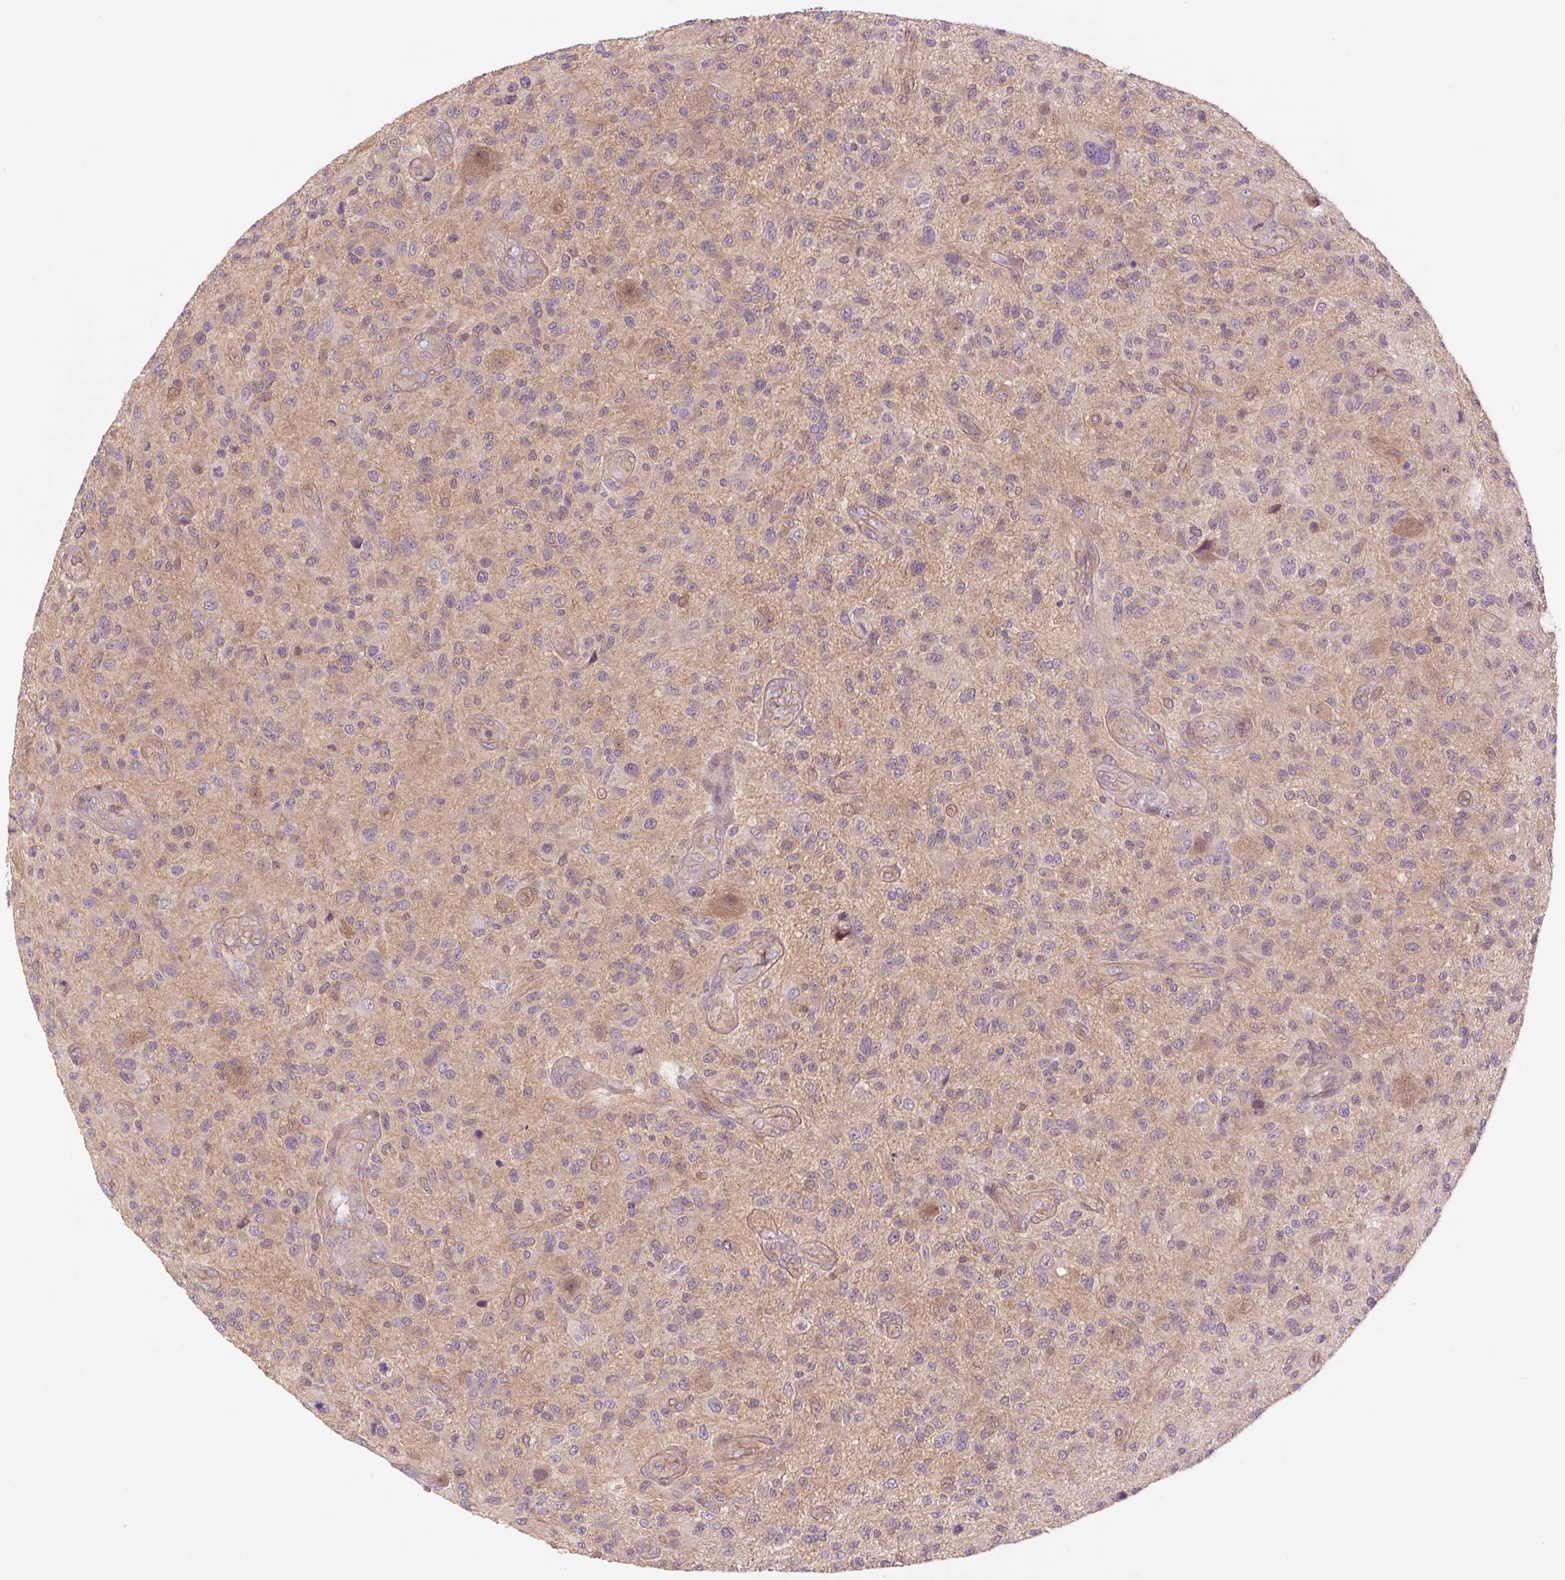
{"staining": {"intensity": "negative", "quantity": "none", "location": "none"}, "tissue": "glioma", "cell_type": "Tumor cells", "image_type": "cancer", "snomed": [{"axis": "morphology", "description": "Glioma, malignant, High grade"}, {"axis": "topography", "description": "Brain"}], "caption": "Immunohistochemistry image of human glioma stained for a protein (brown), which reveals no expression in tumor cells.", "gene": "SH3RF2", "patient": {"sex": "male", "age": 47}}